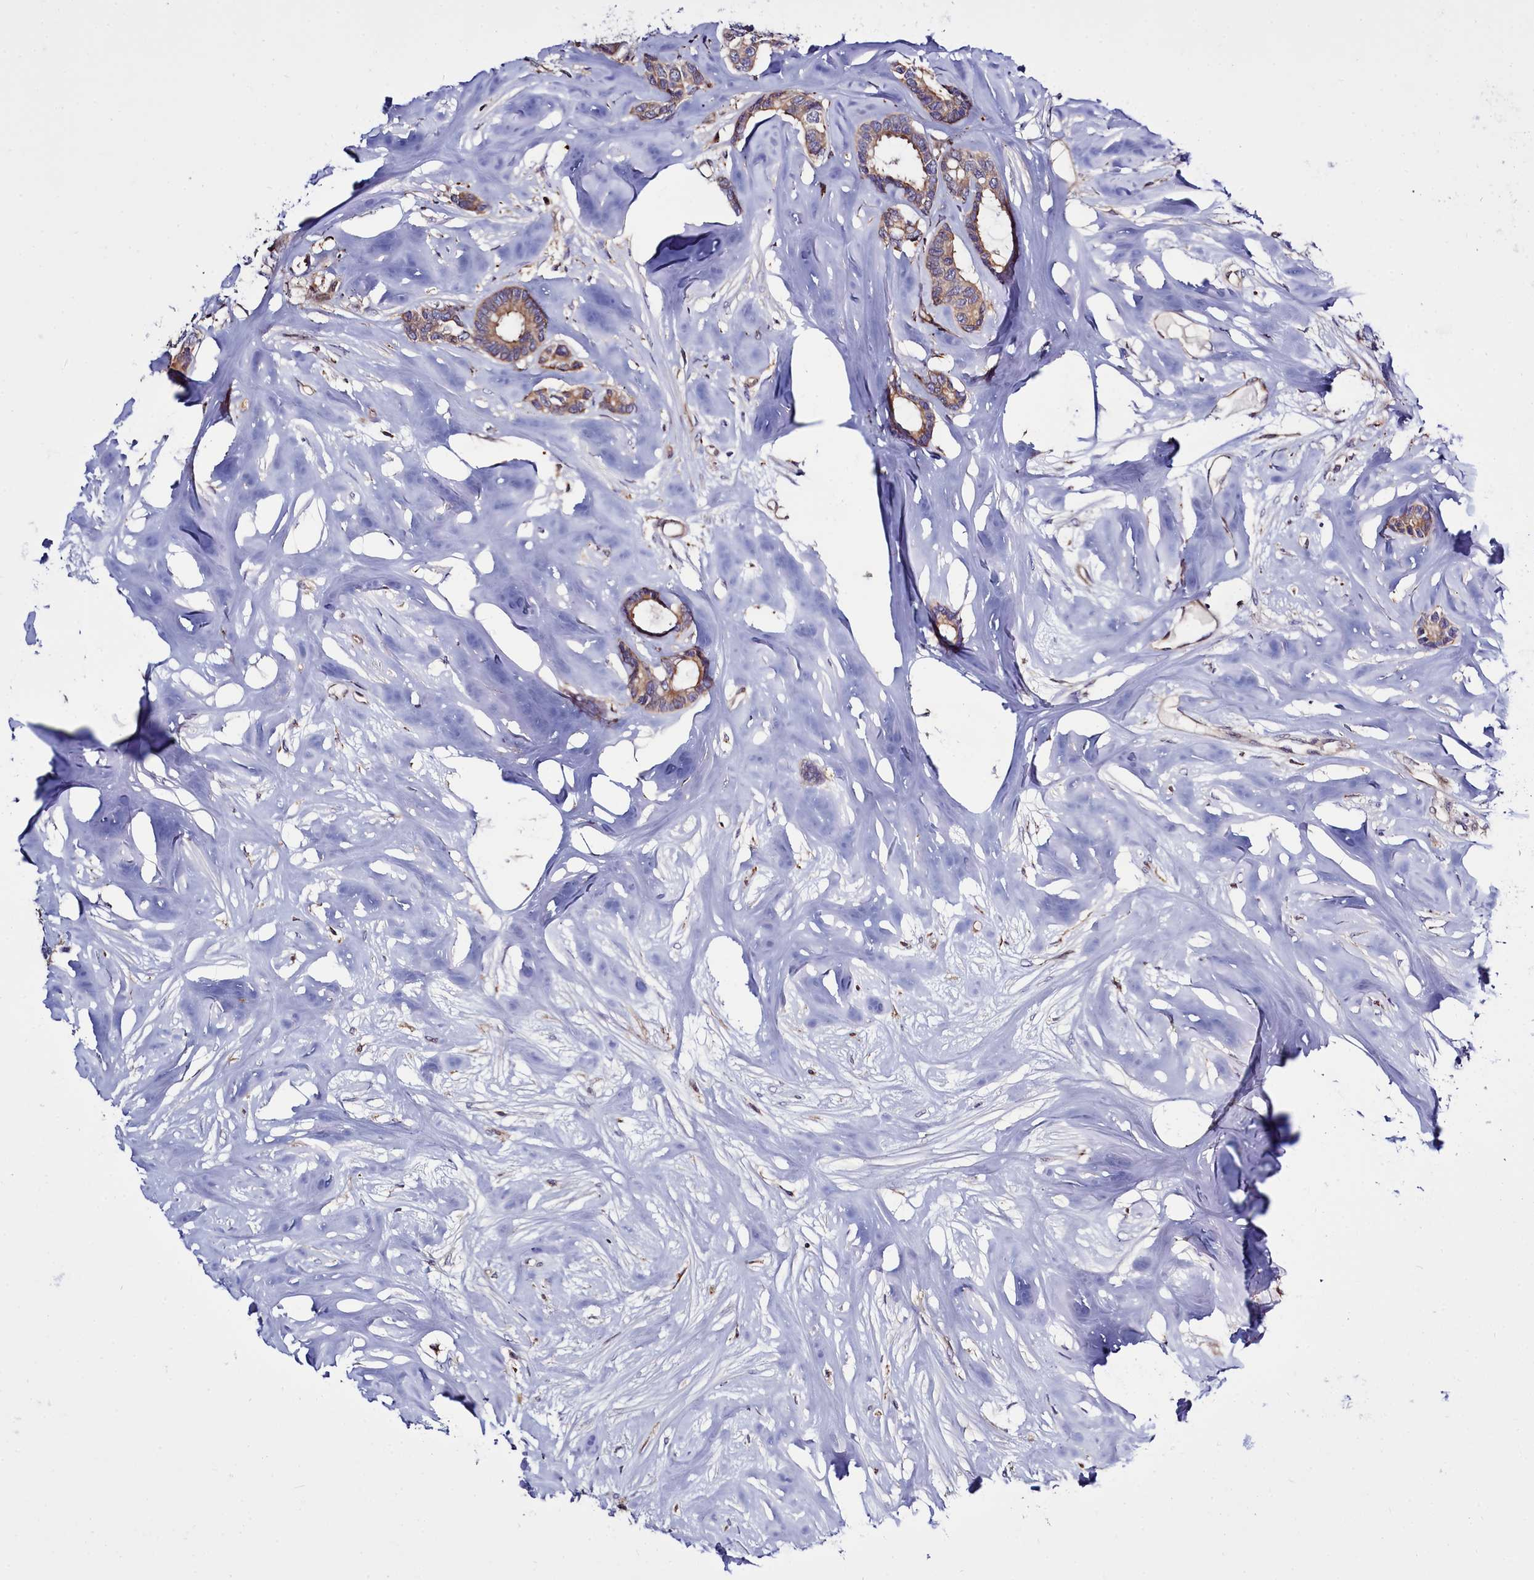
{"staining": {"intensity": "moderate", "quantity": ">75%", "location": "cytoplasmic/membranous"}, "tissue": "breast cancer", "cell_type": "Tumor cells", "image_type": "cancer", "snomed": [{"axis": "morphology", "description": "Duct carcinoma"}, {"axis": "topography", "description": "Breast"}], "caption": "A brown stain labels moderate cytoplasmic/membranous staining of a protein in human intraductal carcinoma (breast) tumor cells.", "gene": "RAPGEF4", "patient": {"sex": "female", "age": 87}}